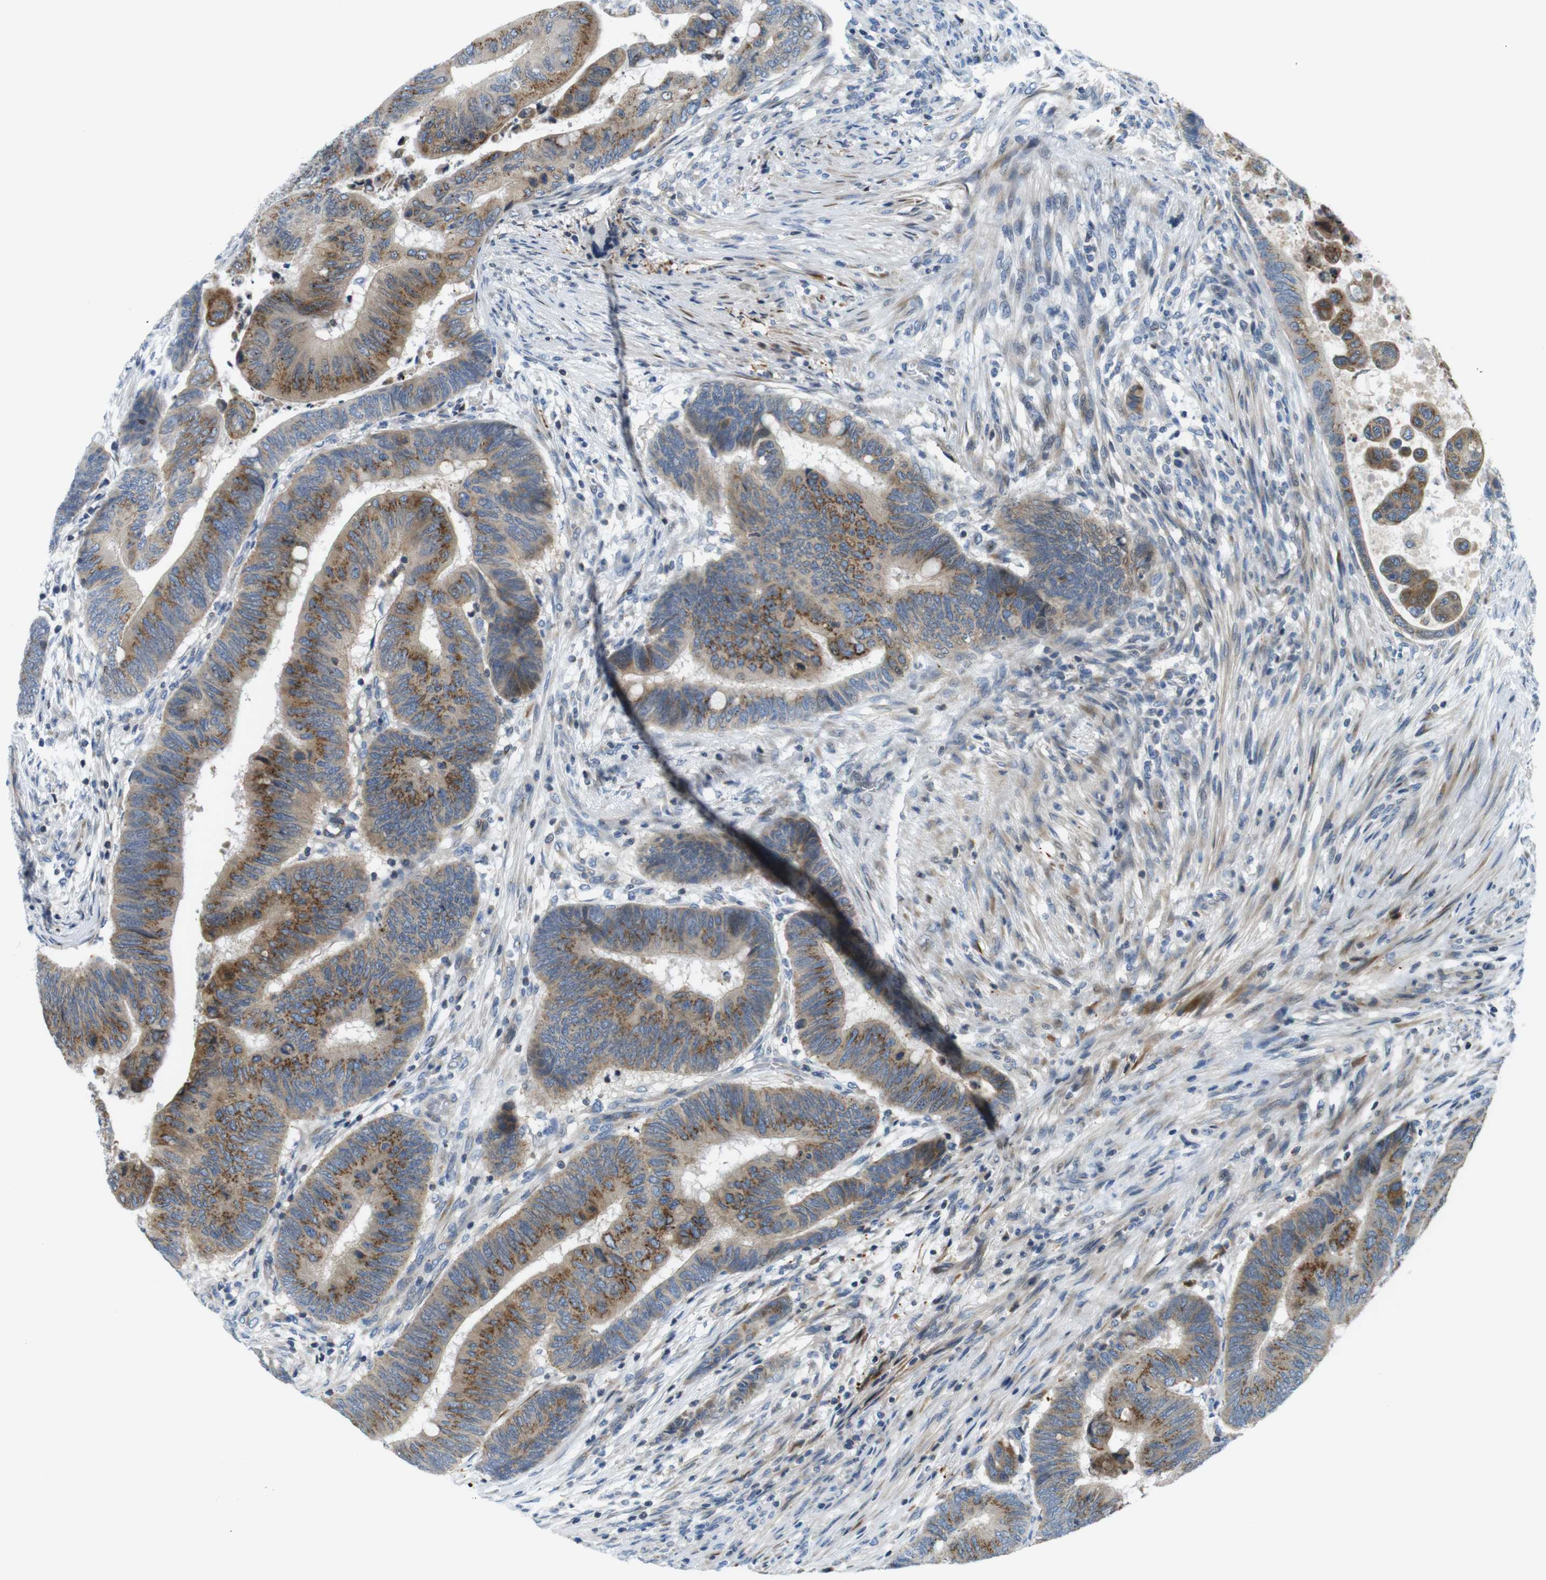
{"staining": {"intensity": "moderate", "quantity": "25%-75%", "location": "cytoplasmic/membranous"}, "tissue": "colorectal cancer", "cell_type": "Tumor cells", "image_type": "cancer", "snomed": [{"axis": "morphology", "description": "Normal tissue, NOS"}, {"axis": "morphology", "description": "Adenocarcinoma, NOS"}, {"axis": "topography", "description": "Rectum"}, {"axis": "topography", "description": "Peripheral nerve tissue"}], "caption": "About 25%-75% of tumor cells in colorectal cancer display moderate cytoplasmic/membranous protein positivity as visualized by brown immunohistochemical staining.", "gene": "ZDHHC3", "patient": {"sex": "male", "age": 92}}